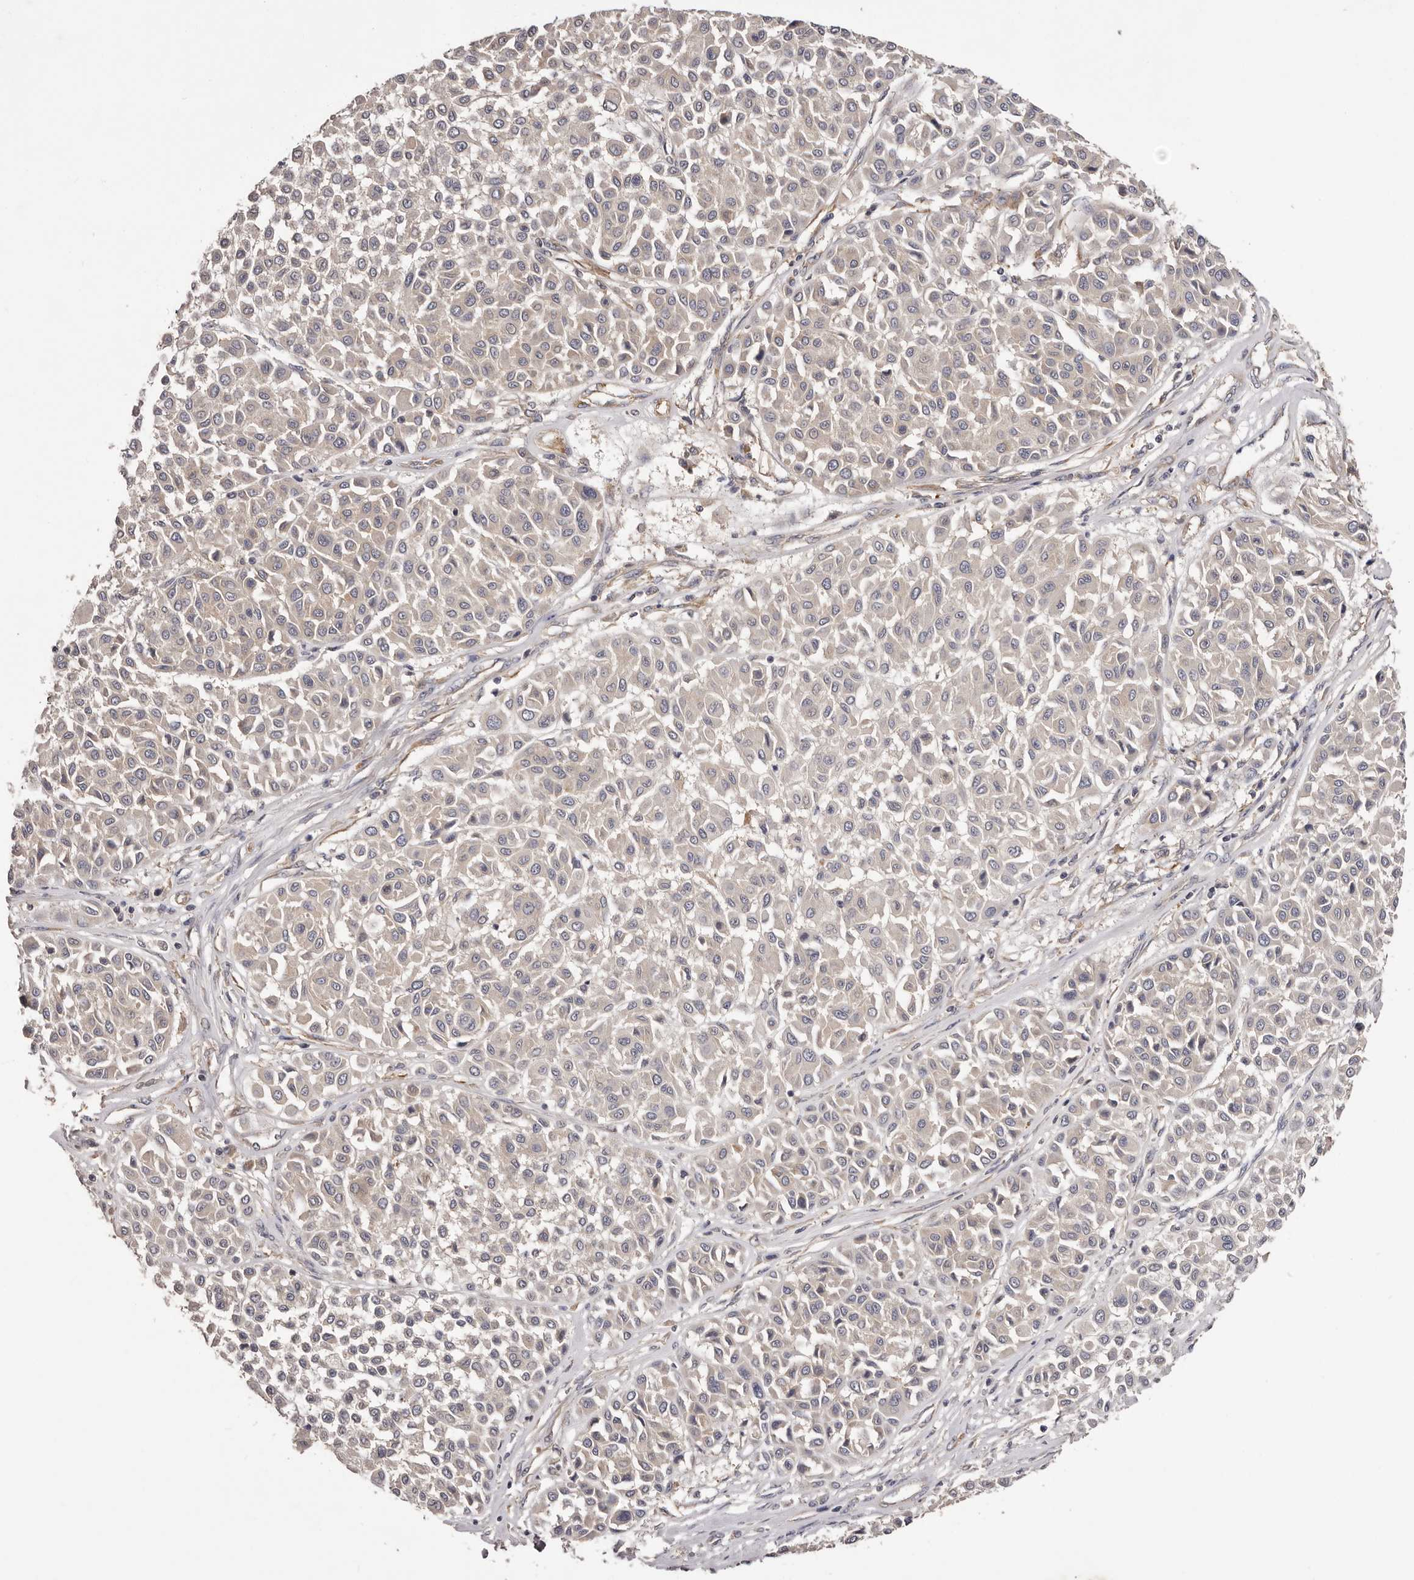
{"staining": {"intensity": "negative", "quantity": "none", "location": "none"}, "tissue": "melanoma", "cell_type": "Tumor cells", "image_type": "cancer", "snomed": [{"axis": "morphology", "description": "Malignant melanoma, Metastatic site"}, {"axis": "topography", "description": "Soft tissue"}], "caption": "Immunohistochemical staining of human melanoma demonstrates no significant staining in tumor cells.", "gene": "LTV1", "patient": {"sex": "male", "age": 41}}